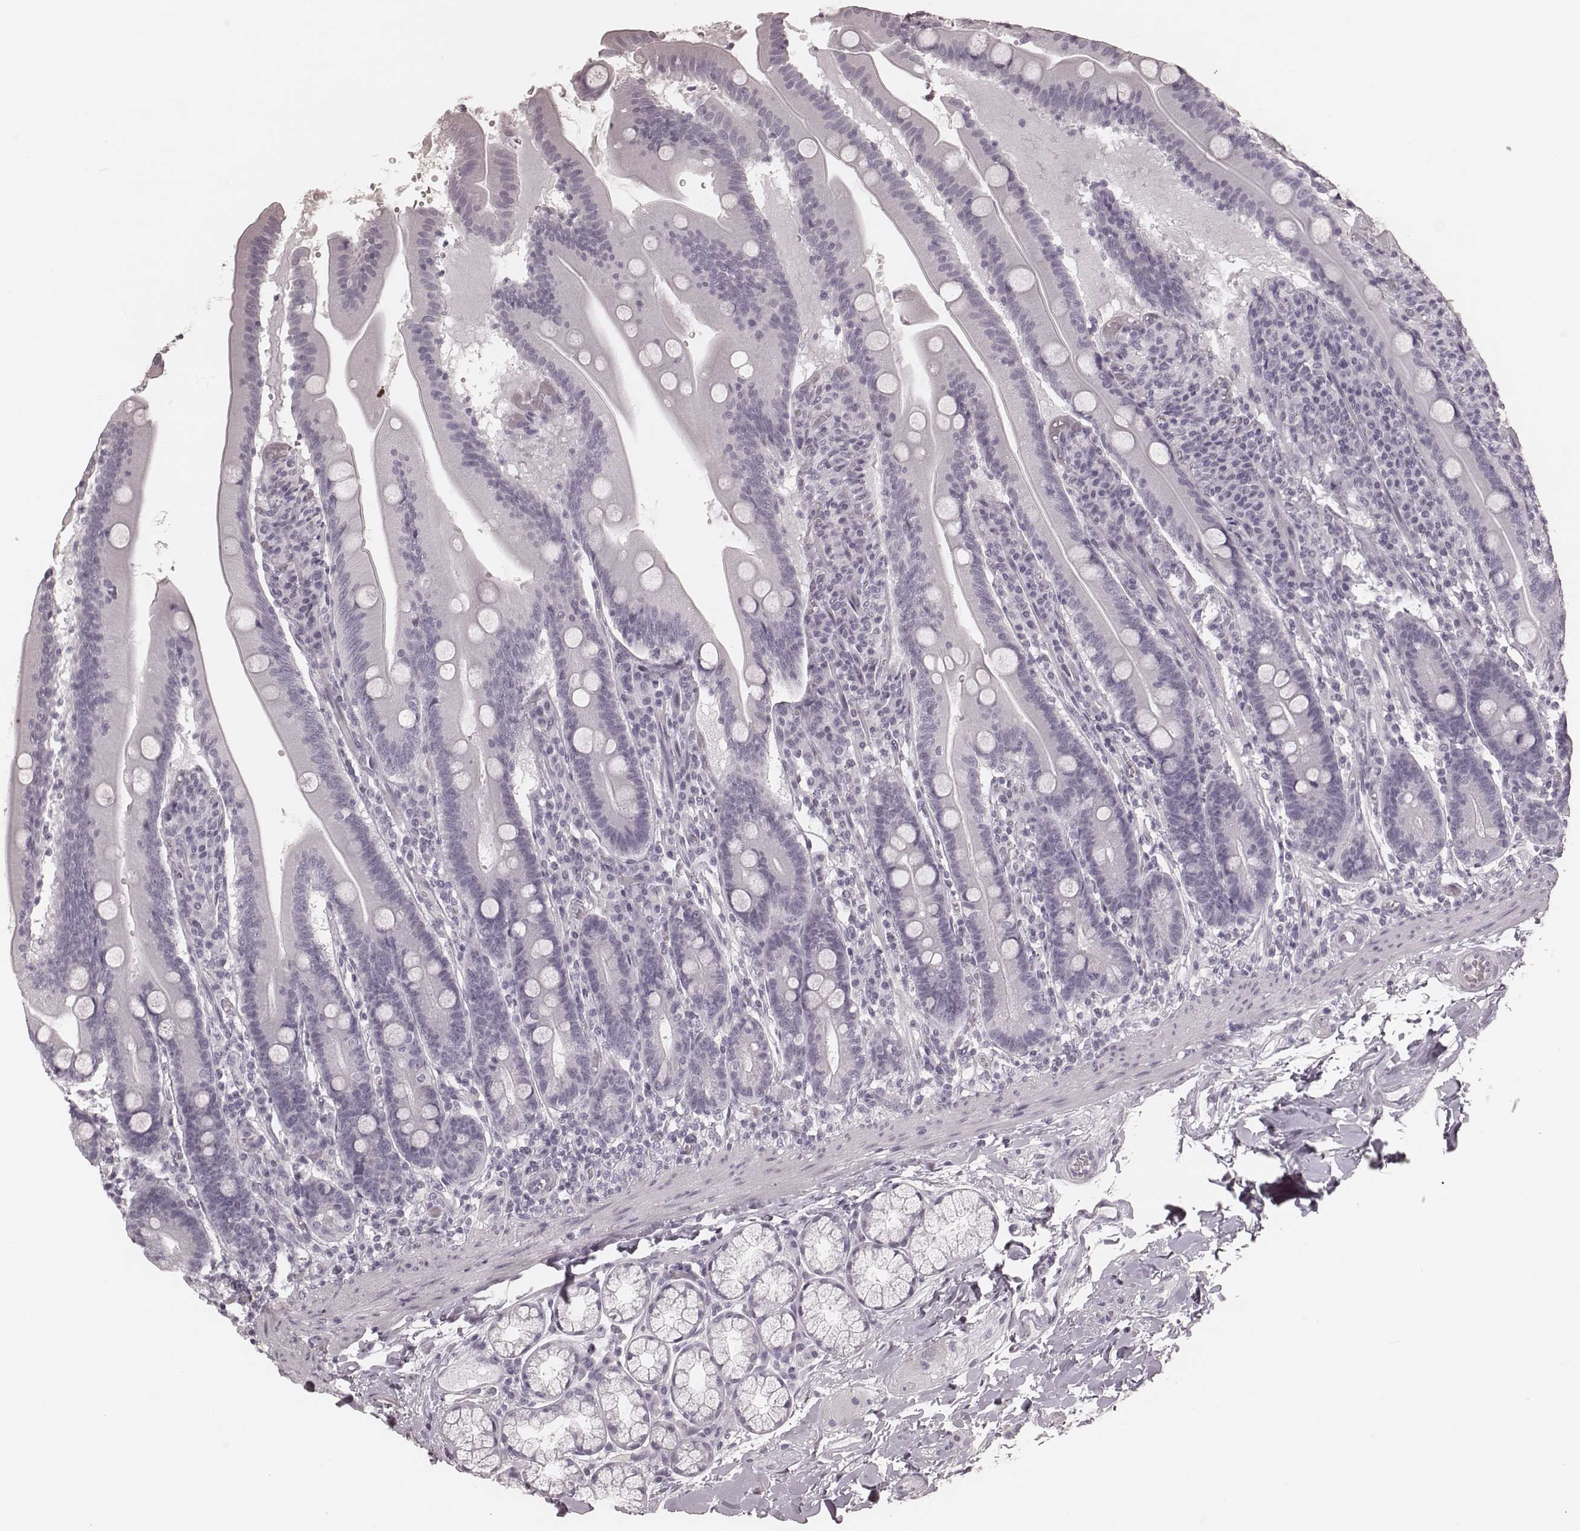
{"staining": {"intensity": "negative", "quantity": "none", "location": "none"}, "tissue": "small intestine", "cell_type": "Glandular cells", "image_type": "normal", "snomed": [{"axis": "morphology", "description": "Normal tissue, NOS"}, {"axis": "topography", "description": "Small intestine"}], "caption": "High magnification brightfield microscopy of unremarkable small intestine stained with DAB (3,3'-diaminobenzidine) (brown) and counterstained with hematoxylin (blue): glandular cells show no significant staining. (Brightfield microscopy of DAB (3,3'-diaminobenzidine) immunohistochemistry at high magnification).", "gene": "KRT74", "patient": {"sex": "male", "age": 37}}